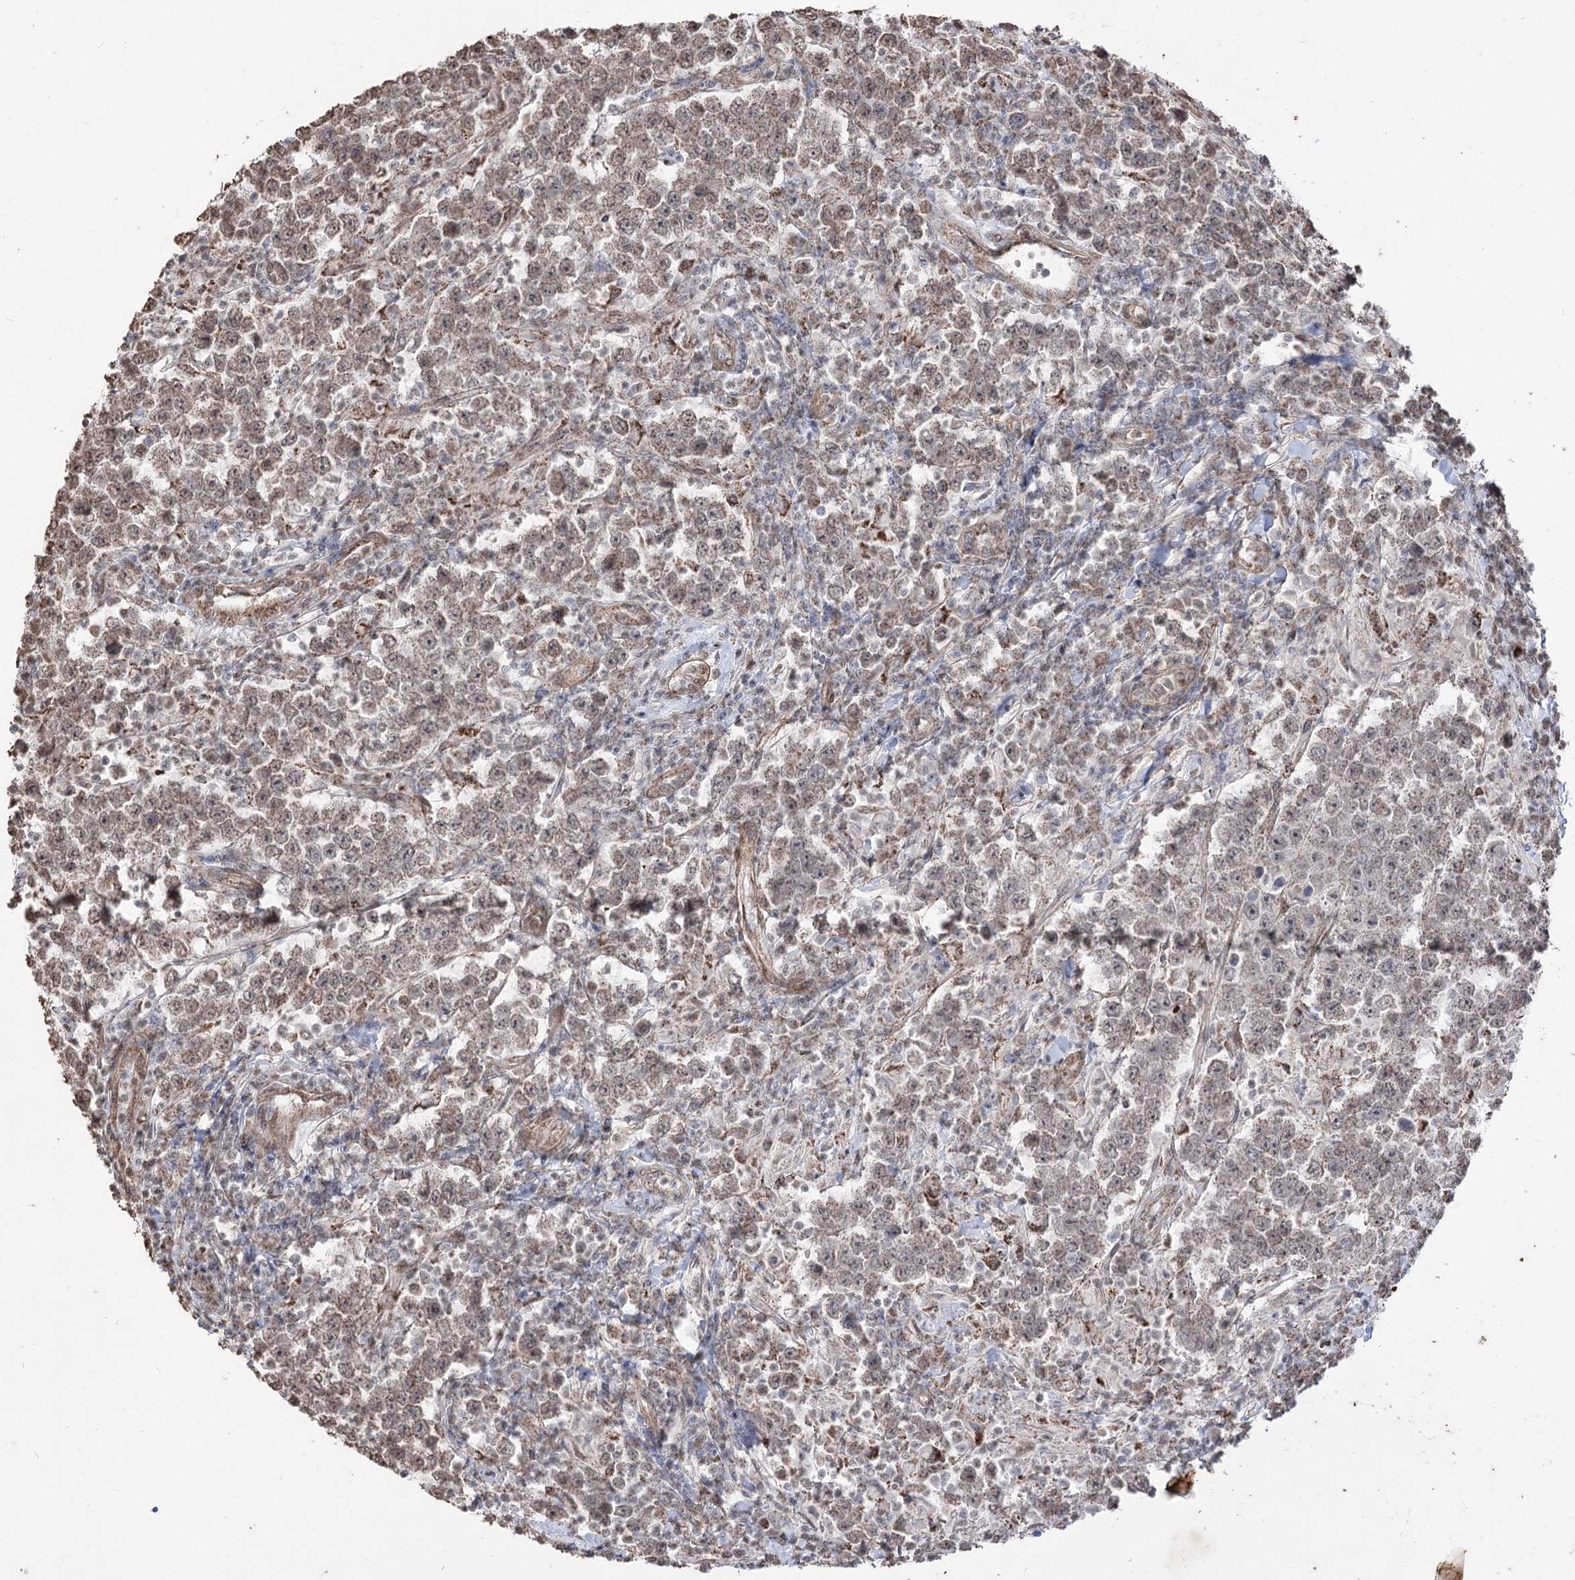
{"staining": {"intensity": "weak", "quantity": ">75%", "location": "cytoplasmic/membranous"}, "tissue": "testis cancer", "cell_type": "Tumor cells", "image_type": "cancer", "snomed": [{"axis": "morphology", "description": "Normal tissue, NOS"}, {"axis": "morphology", "description": "Urothelial carcinoma, High grade"}, {"axis": "morphology", "description": "Seminoma, NOS"}, {"axis": "morphology", "description": "Carcinoma, Embryonal, NOS"}, {"axis": "topography", "description": "Urinary bladder"}, {"axis": "topography", "description": "Testis"}], "caption": "This photomicrograph demonstrates immunohistochemistry staining of seminoma (testis), with low weak cytoplasmic/membranous expression in approximately >75% of tumor cells.", "gene": "ZSCAN23", "patient": {"sex": "male", "age": 41}}